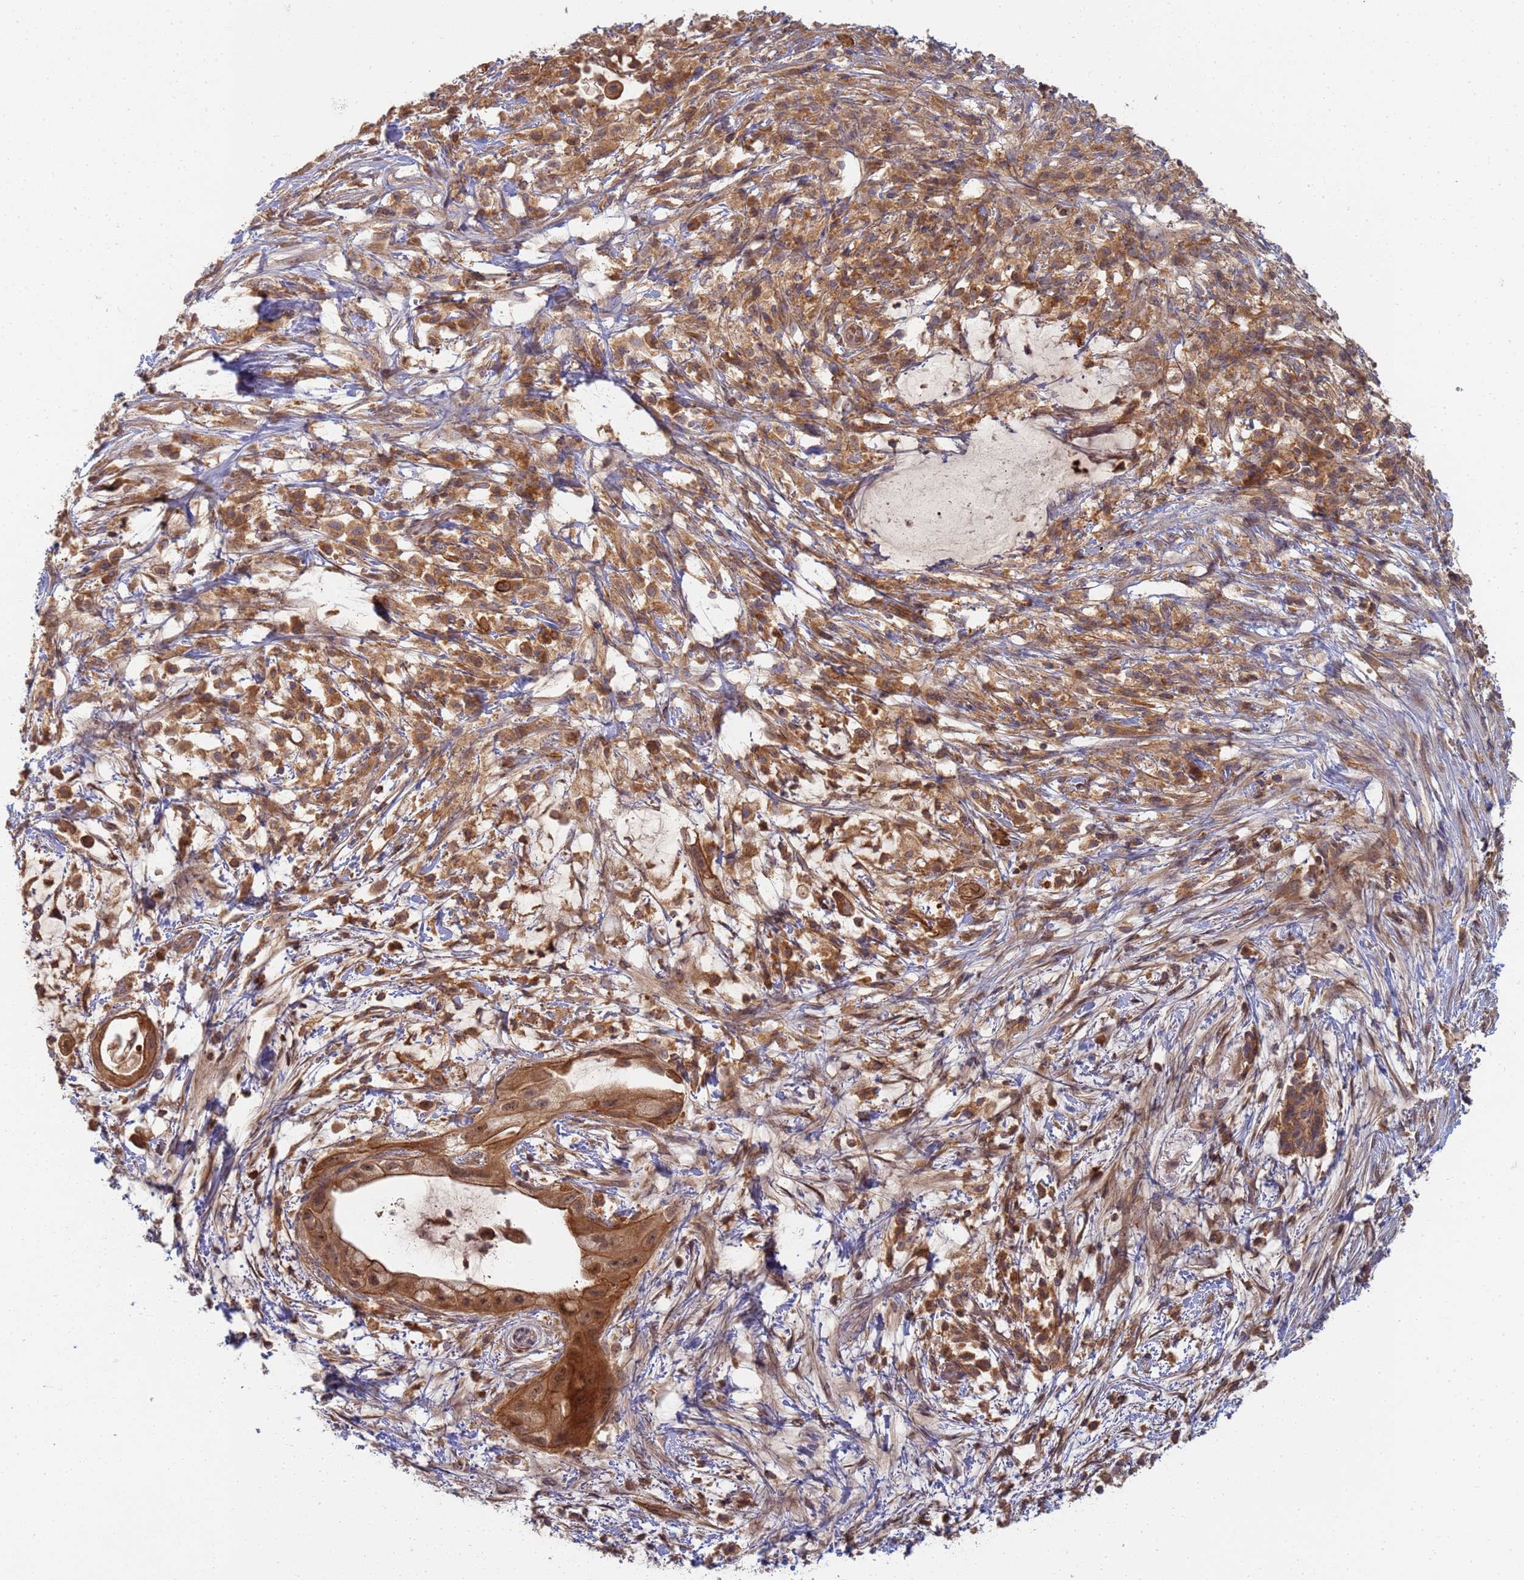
{"staining": {"intensity": "moderate", "quantity": ">75%", "location": "cytoplasmic/membranous,nuclear"}, "tissue": "pancreatic cancer", "cell_type": "Tumor cells", "image_type": "cancer", "snomed": [{"axis": "morphology", "description": "Adenocarcinoma, NOS"}, {"axis": "topography", "description": "Pancreas"}], "caption": "IHC image of pancreatic adenocarcinoma stained for a protein (brown), which demonstrates medium levels of moderate cytoplasmic/membranous and nuclear positivity in about >75% of tumor cells.", "gene": "SHARPIN", "patient": {"sex": "male", "age": 48}}